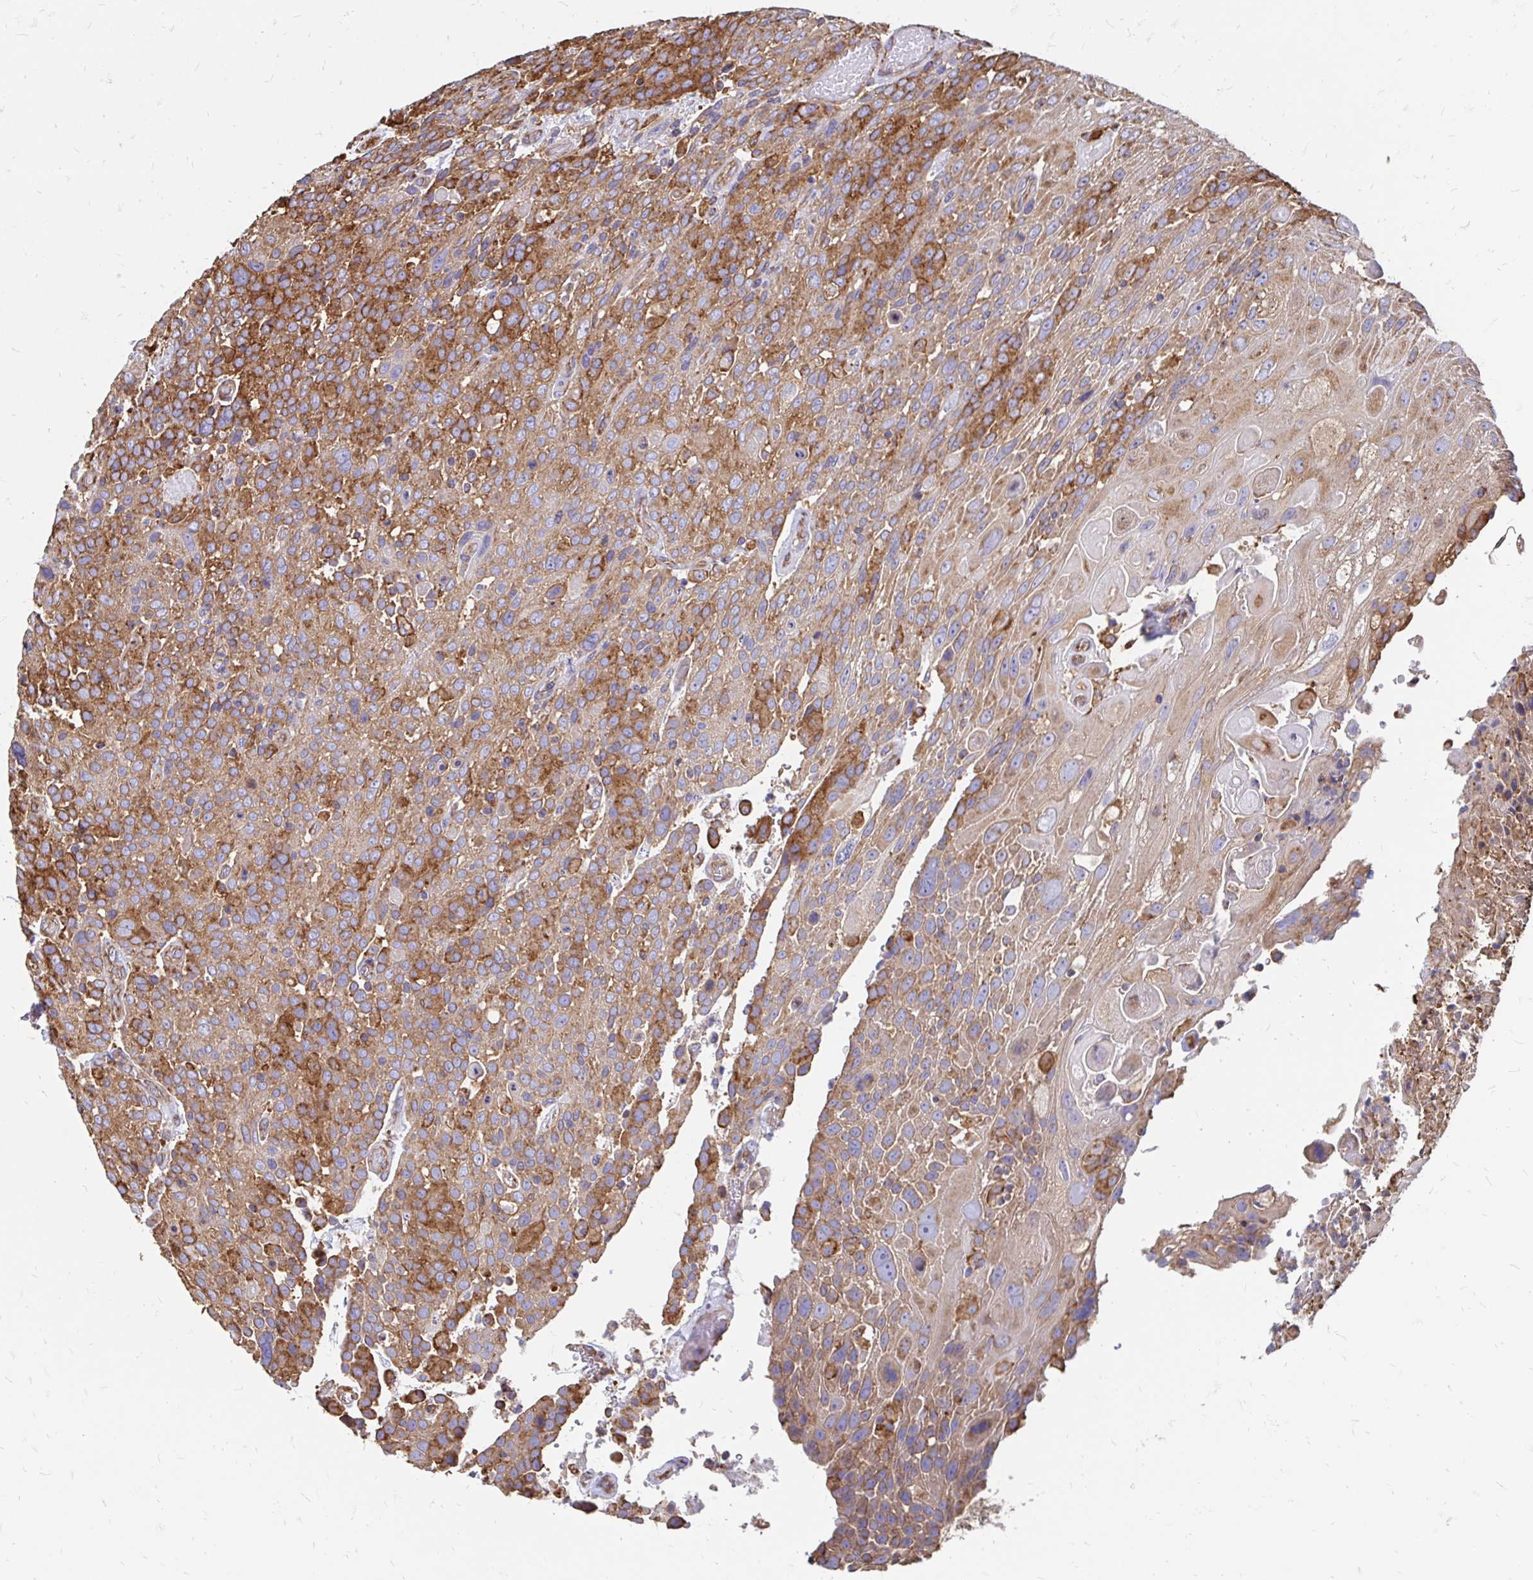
{"staining": {"intensity": "moderate", "quantity": ">75%", "location": "cytoplasmic/membranous"}, "tissue": "urothelial cancer", "cell_type": "Tumor cells", "image_type": "cancer", "snomed": [{"axis": "morphology", "description": "Urothelial carcinoma, High grade"}, {"axis": "topography", "description": "Urinary bladder"}], "caption": "A high-resolution image shows immunohistochemistry (IHC) staining of urothelial cancer, which displays moderate cytoplasmic/membranous positivity in approximately >75% of tumor cells. The protein is shown in brown color, while the nuclei are stained blue.", "gene": "CLTC", "patient": {"sex": "female", "age": 70}}